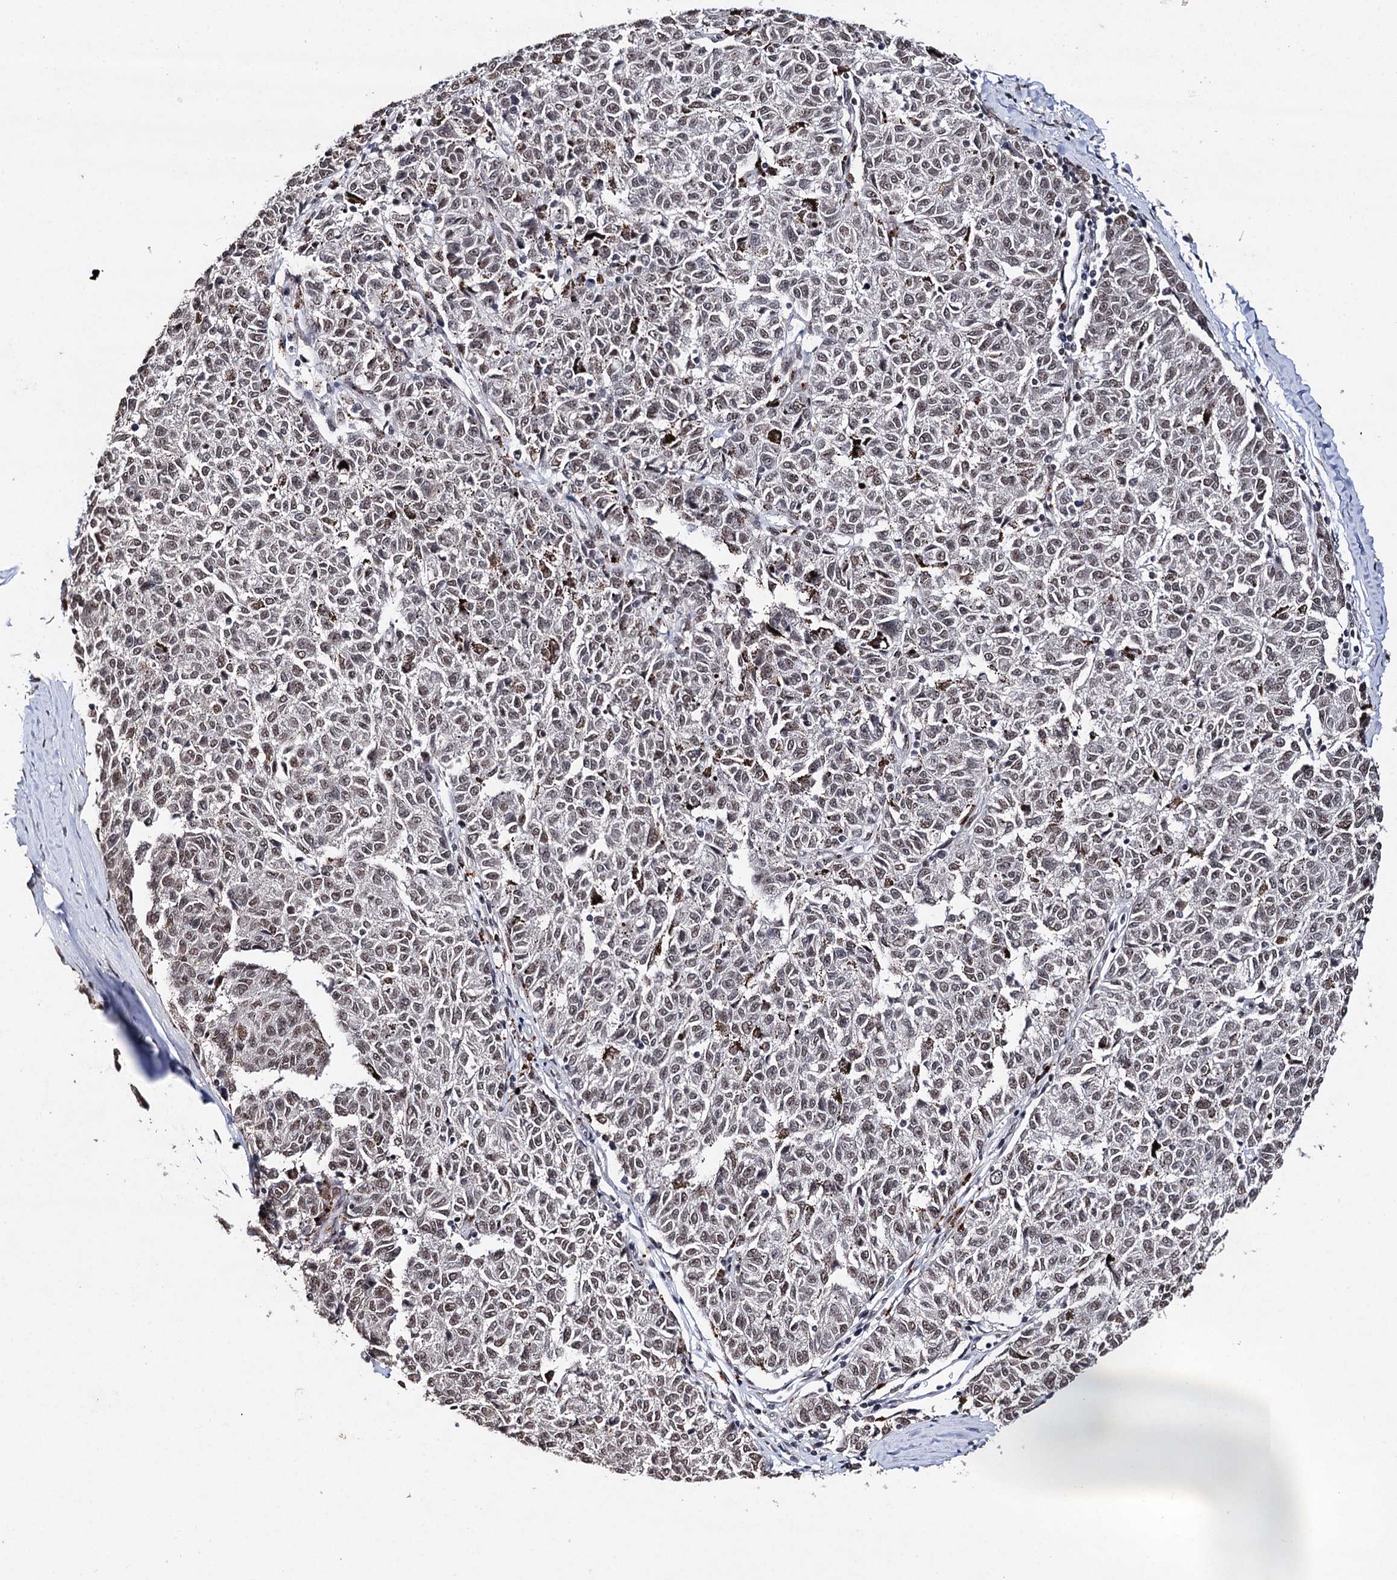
{"staining": {"intensity": "weak", "quantity": "25%-75%", "location": "nuclear"}, "tissue": "melanoma", "cell_type": "Tumor cells", "image_type": "cancer", "snomed": [{"axis": "morphology", "description": "Malignant melanoma, NOS"}, {"axis": "topography", "description": "Skin"}], "caption": "This is an image of immunohistochemistry staining of malignant melanoma, which shows weak expression in the nuclear of tumor cells.", "gene": "MATR3", "patient": {"sex": "female", "age": 72}}